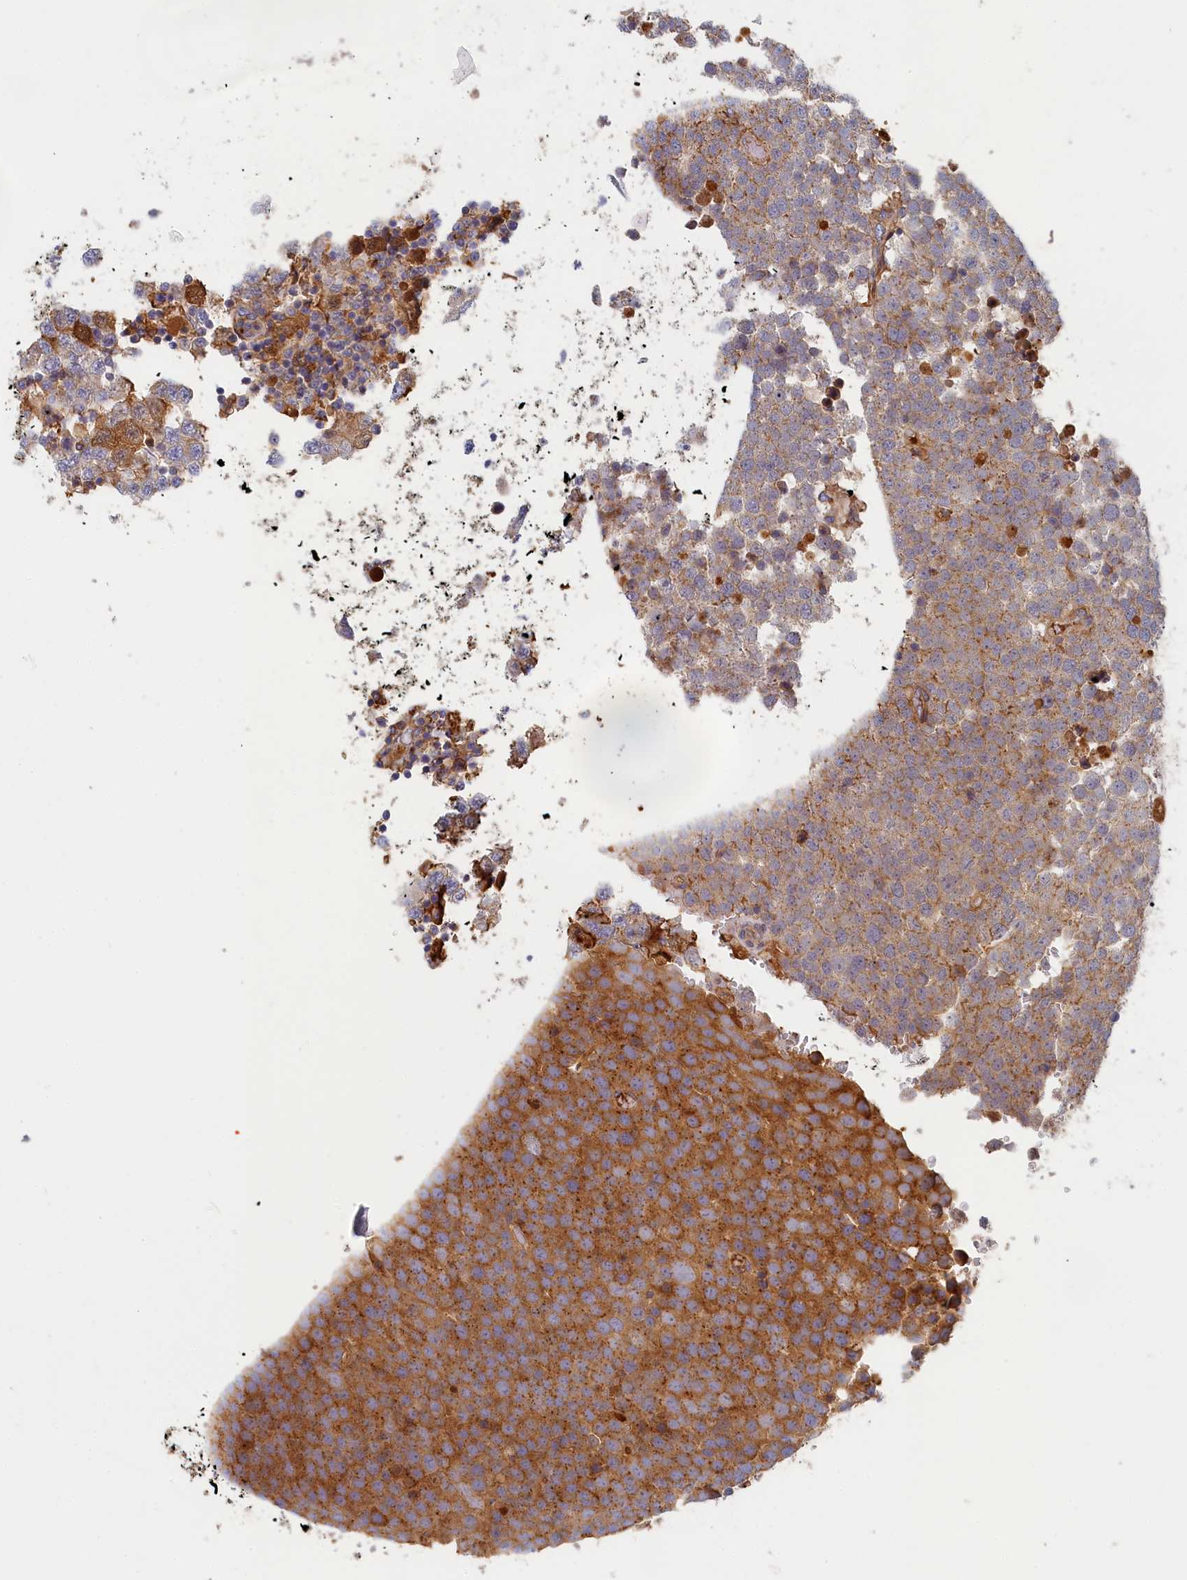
{"staining": {"intensity": "moderate", "quantity": ">75%", "location": "cytoplasmic/membranous"}, "tissue": "testis cancer", "cell_type": "Tumor cells", "image_type": "cancer", "snomed": [{"axis": "morphology", "description": "Seminoma, NOS"}, {"axis": "topography", "description": "Testis"}], "caption": "Testis cancer stained with DAB IHC displays medium levels of moderate cytoplasmic/membranous expression in approximately >75% of tumor cells.", "gene": "STX16", "patient": {"sex": "male", "age": 71}}